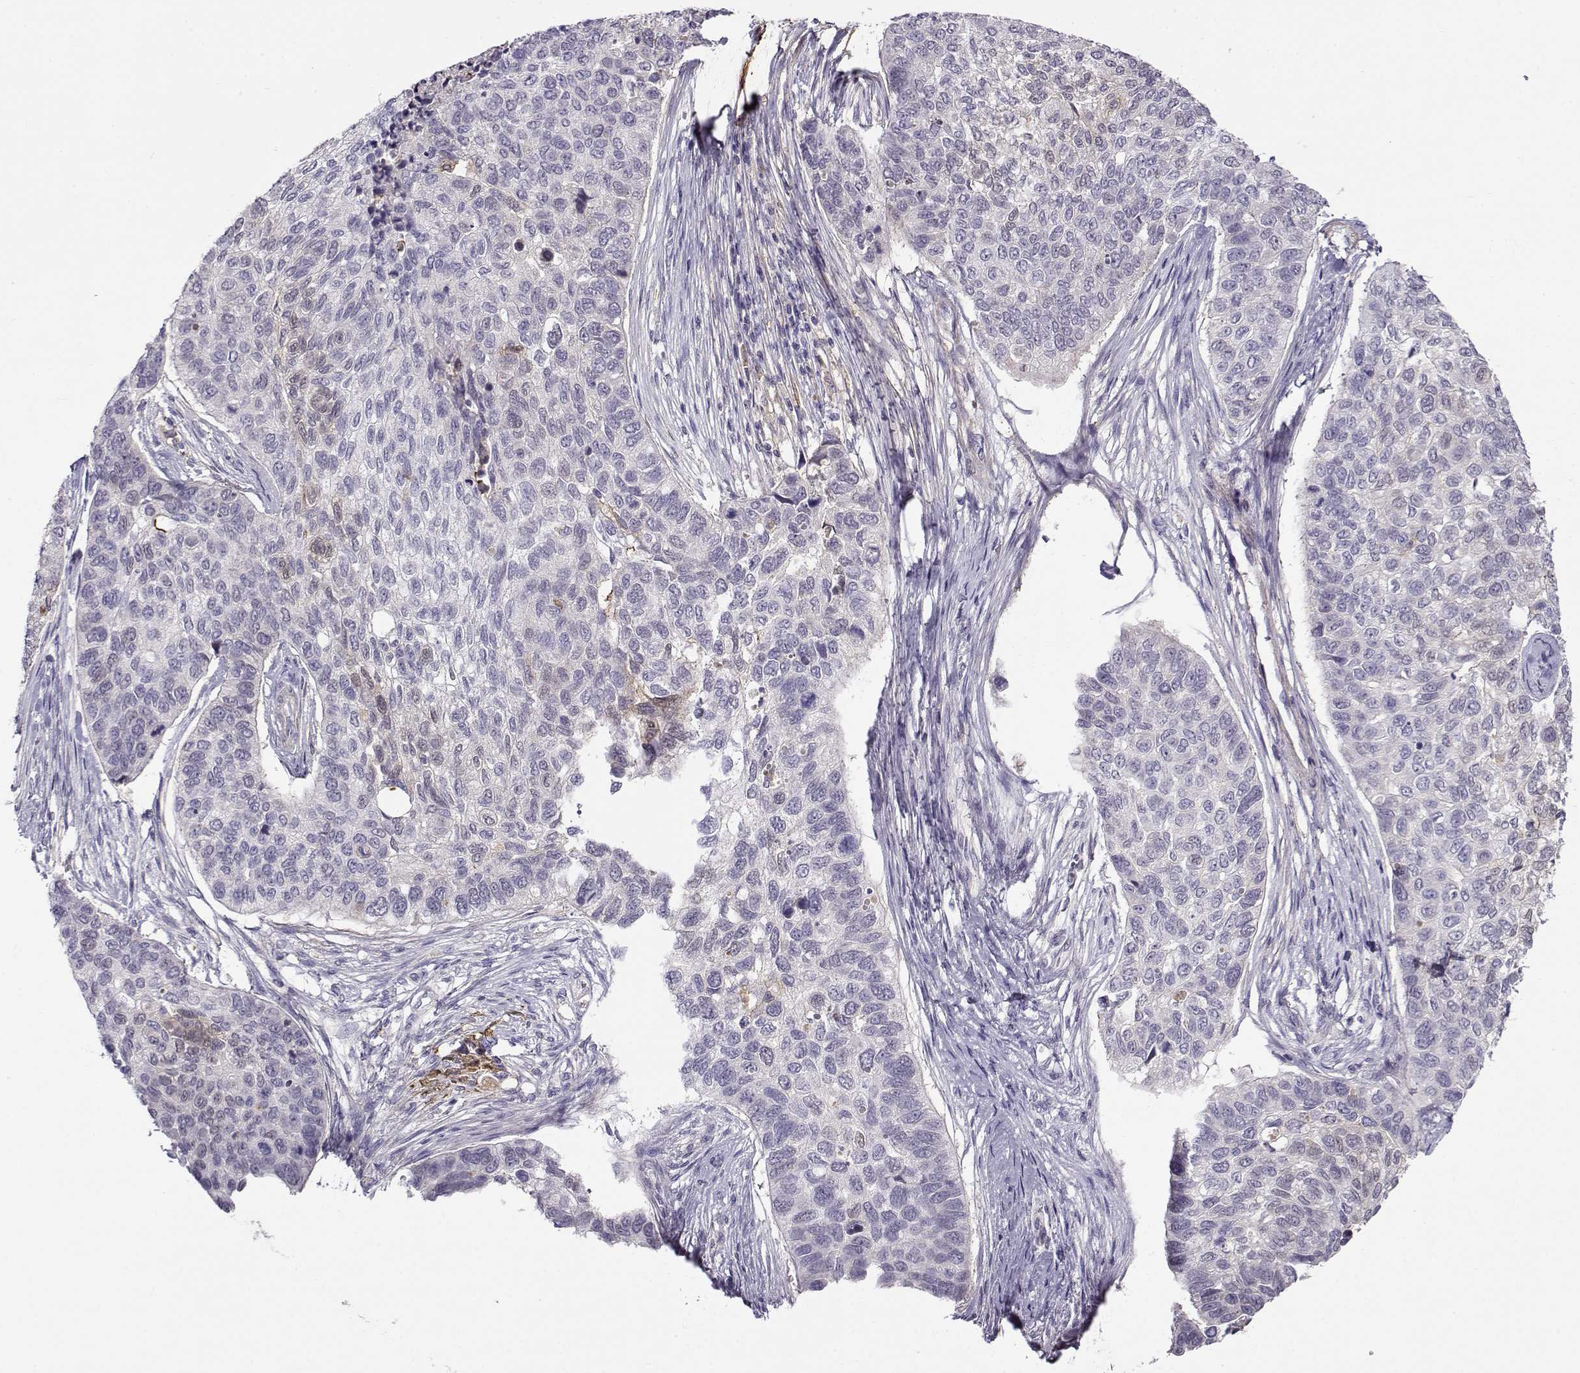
{"staining": {"intensity": "negative", "quantity": "none", "location": "none"}, "tissue": "lung cancer", "cell_type": "Tumor cells", "image_type": "cancer", "snomed": [{"axis": "morphology", "description": "Squamous cell carcinoma, NOS"}, {"axis": "topography", "description": "Lung"}], "caption": "High power microscopy photomicrograph of an immunohistochemistry (IHC) micrograph of lung squamous cell carcinoma, revealing no significant positivity in tumor cells. Nuclei are stained in blue.", "gene": "UCP3", "patient": {"sex": "male", "age": 69}}